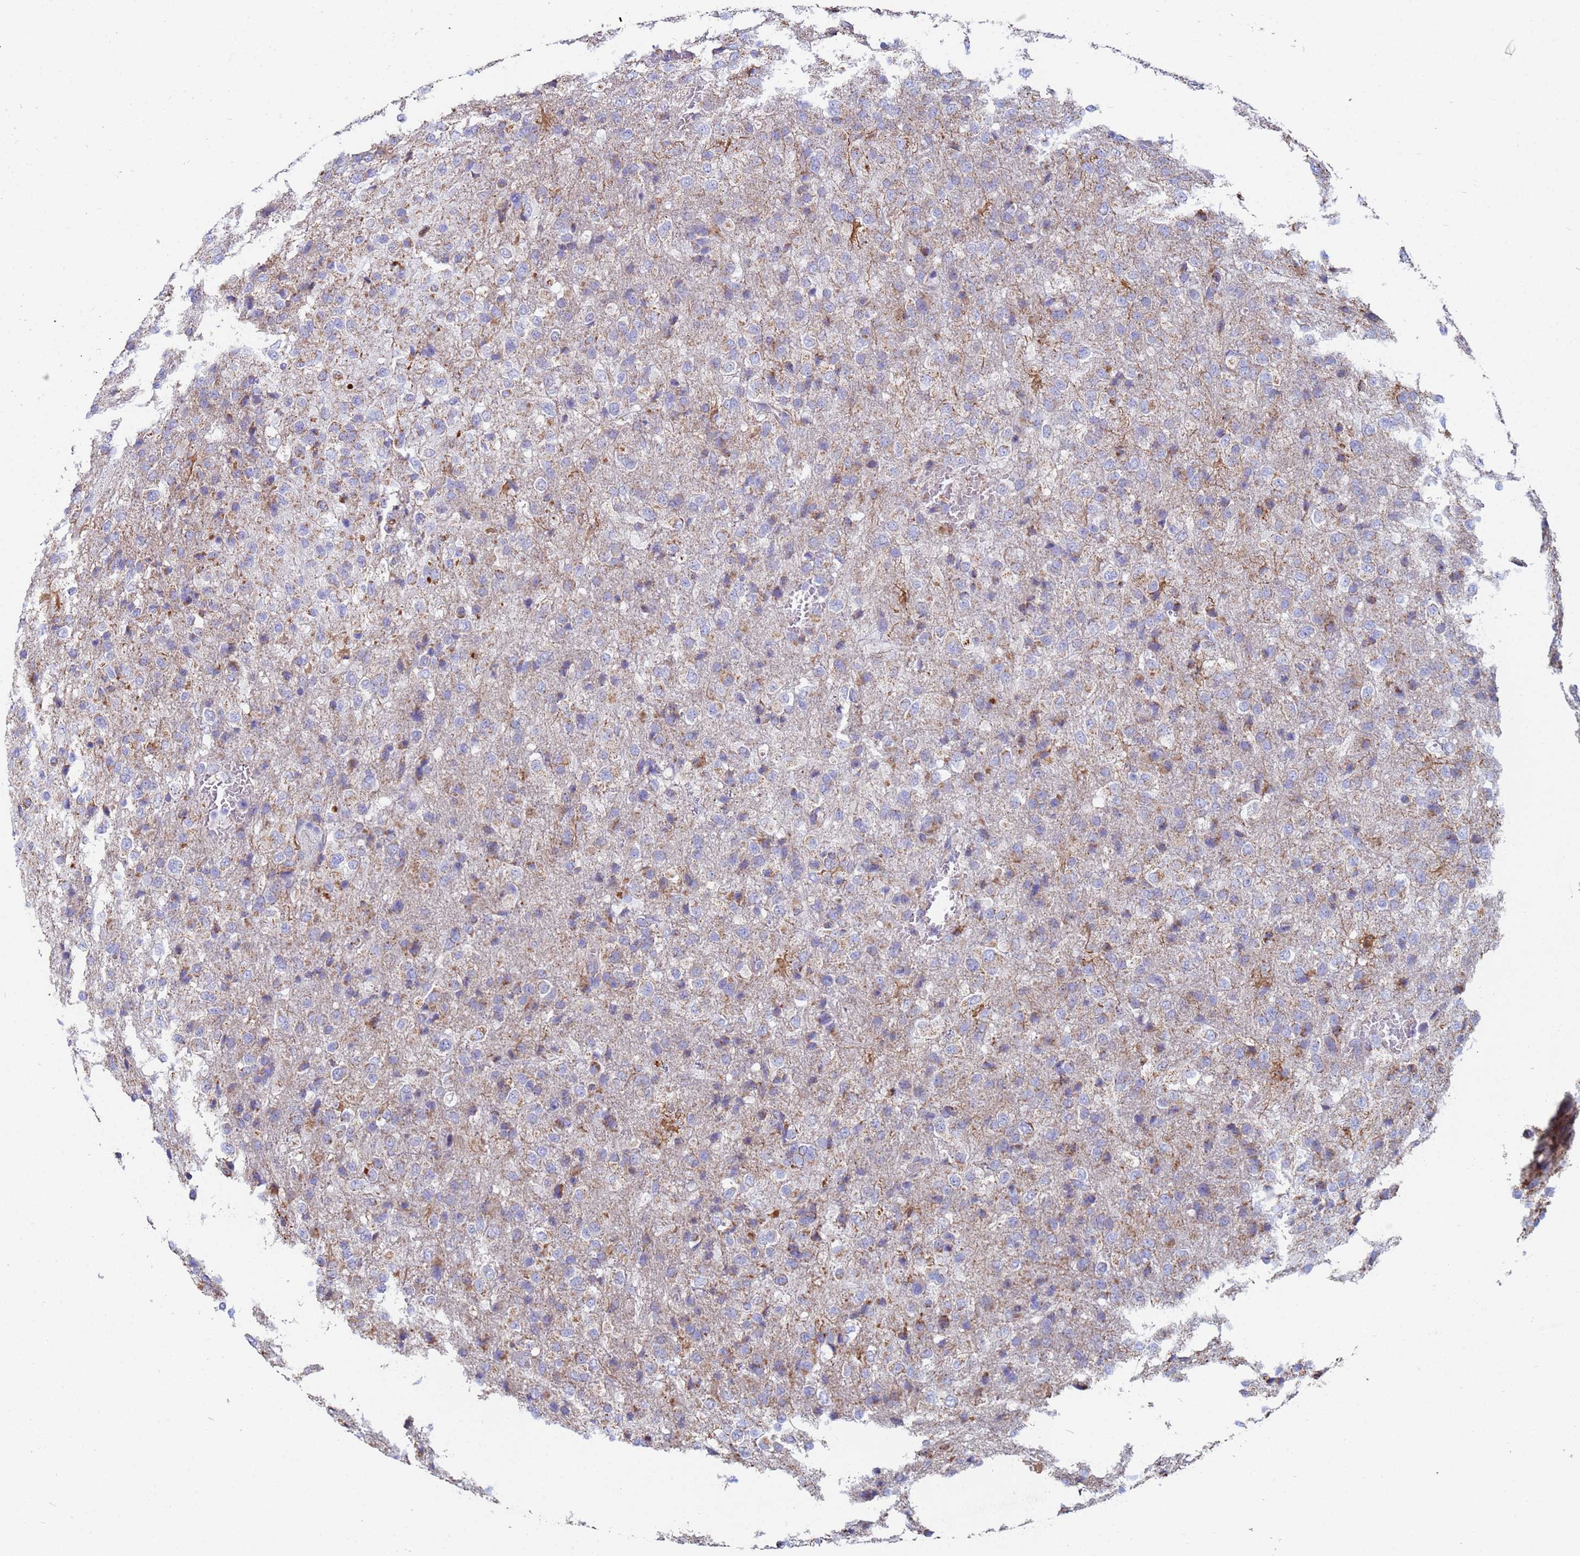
{"staining": {"intensity": "negative", "quantity": "none", "location": "none"}, "tissue": "glioma", "cell_type": "Tumor cells", "image_type": "cancer", "snomed": [{"axis": "morphology", "description": "Glioma, malignant, High grade"}, {"axis": "topography", "description": "Brain"}], "caption": "This is an immunohistochemistry image of malignant glioma (high-grade). There is no staining in tumor cells.", "gene": "UQCRH", "patient": {"sex": "female", "age": 74}}